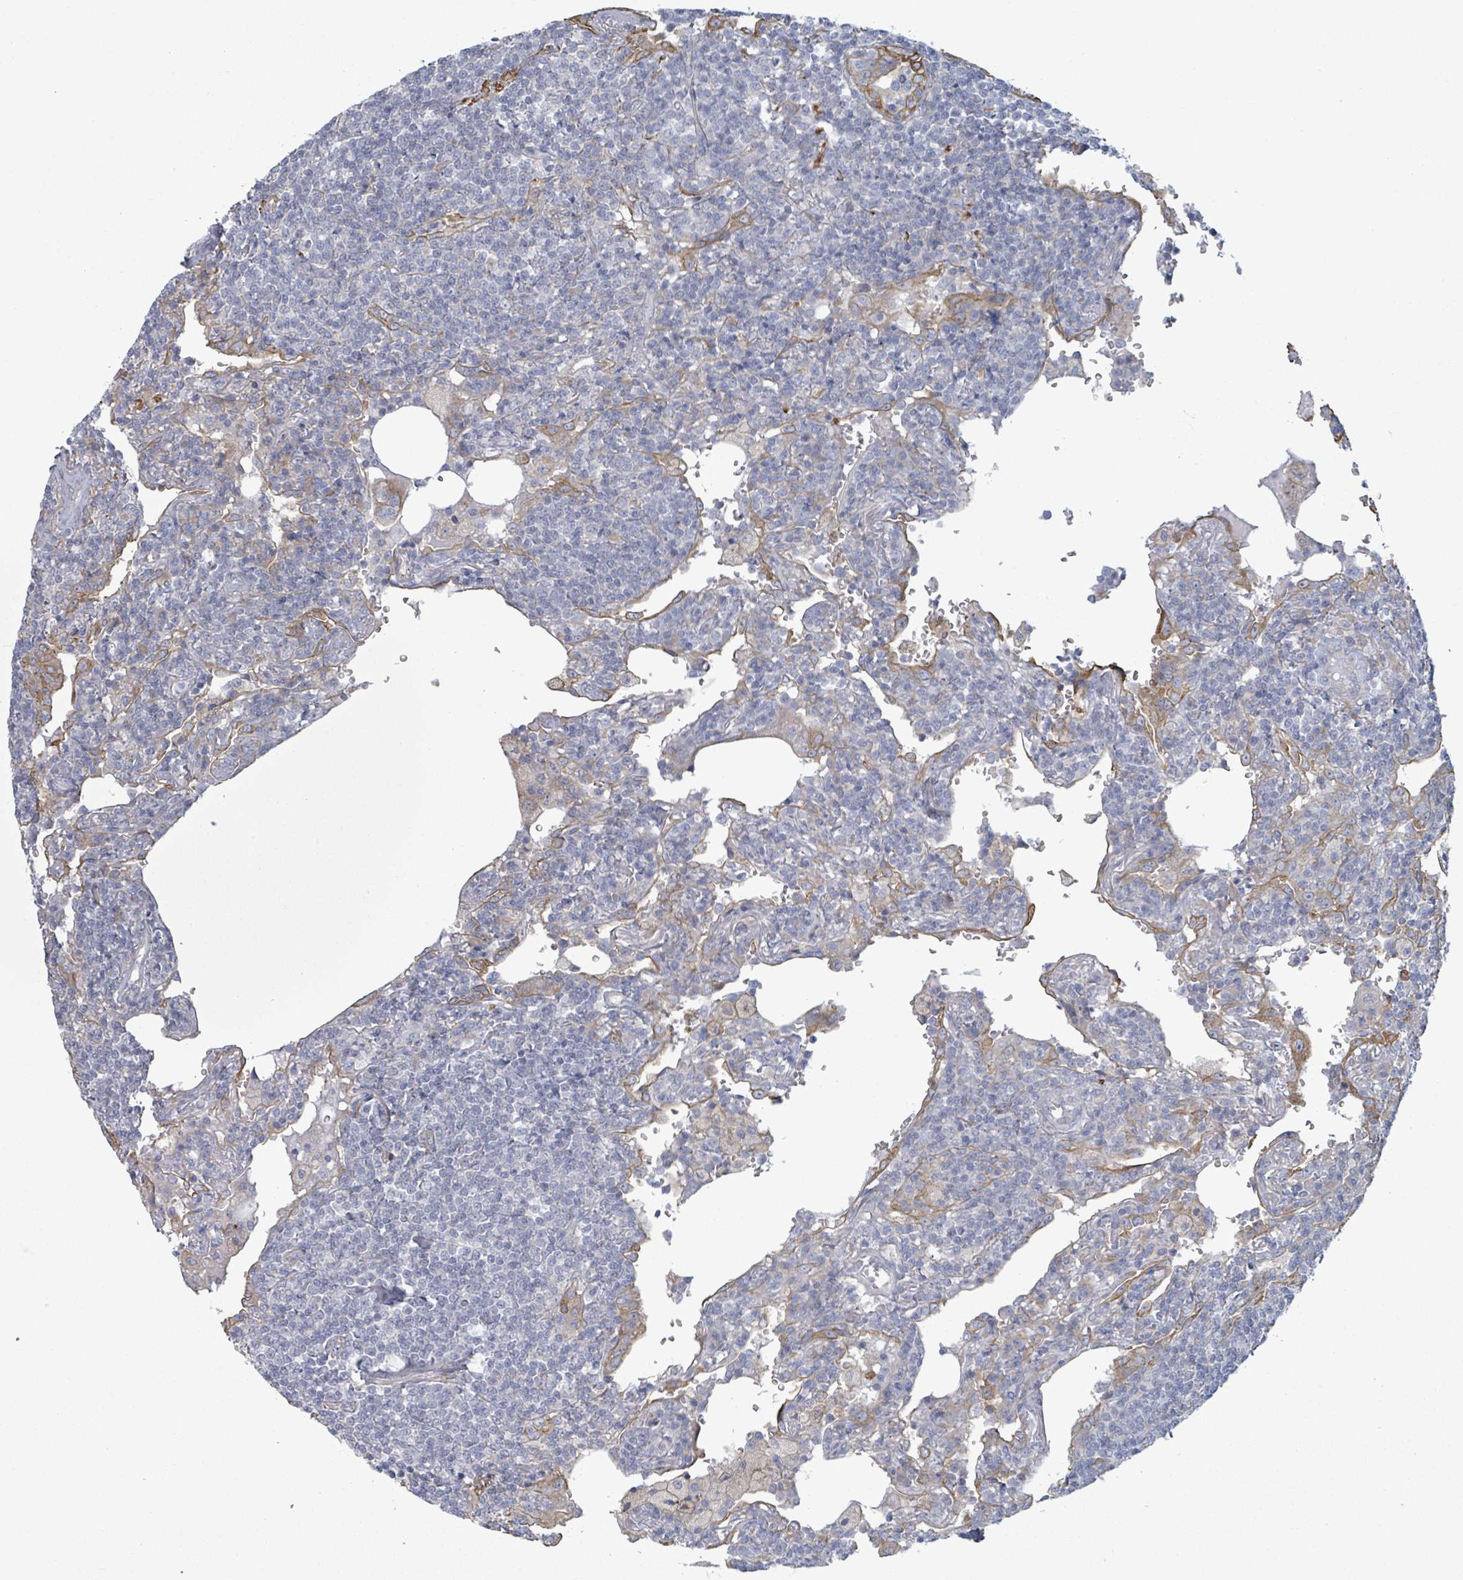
{"staining": {"intensity": "negative", "quantity": "none", "location": "none"}, "tissue": "lymphoma", "cell_type": "Tumor cells", "image_type": "cancer", "snomed": [{"axis": "morphology", "description": "Malignant lymphoma, non-Hodgkin's type, Low grade"}, {"axis": "topography", "description": "Lung"}], "caption": "High magnification brightfield microscopy of lymphoma stained with DAB (3,3'-diaminobenzidine) (brown) and counterstained with hematoxylin (blue): tumor cells show no significant positivity. (DAB IHC with hematoxylin counter stain).", "gene": "COL13A1", "patient": {"sex": "female", "age": 71}}